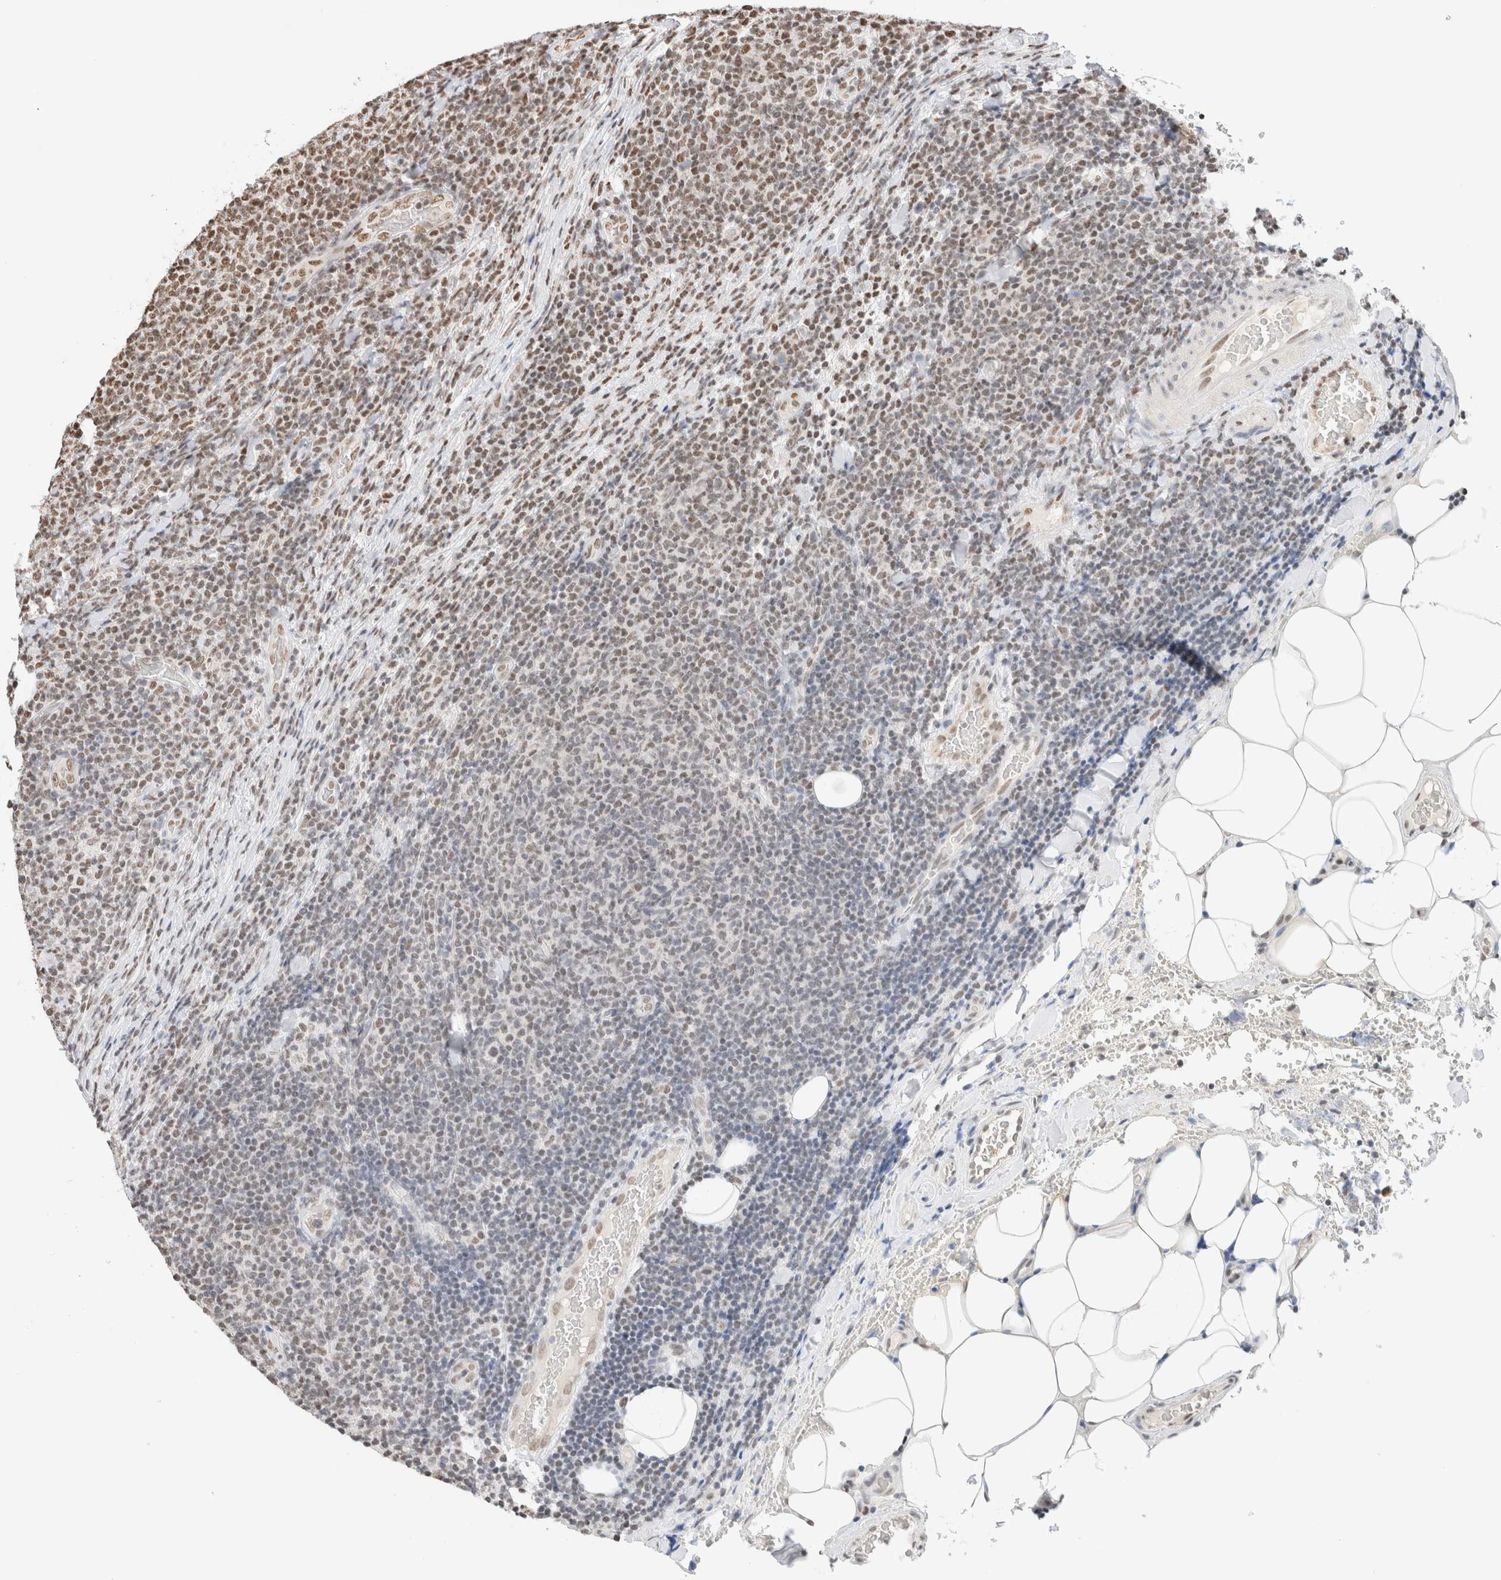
{"staining": {"intensity": "moderate", "quantity": "25%-75%", "location": "nuclear"}, "tissue": "lymphoma", "cell_type": "Tumor cells", "image_type": "cancer", "snomed": [{"axis": "morphology", "description": "Malignant lymphoma, non-Hodgkin's type, Low grade"}, {"axis": "topography", "description": "Lymph node"}], "caption": "Human malignant lymphoma, non-Hodgkin's type (low-grade) stained for a protein (brown) displays moderate nuclear positive positivity in approximately 25%-75% of tumor cells.", "gene": "SUPT3H", "patient": {"sex": "male", "age": 66}}